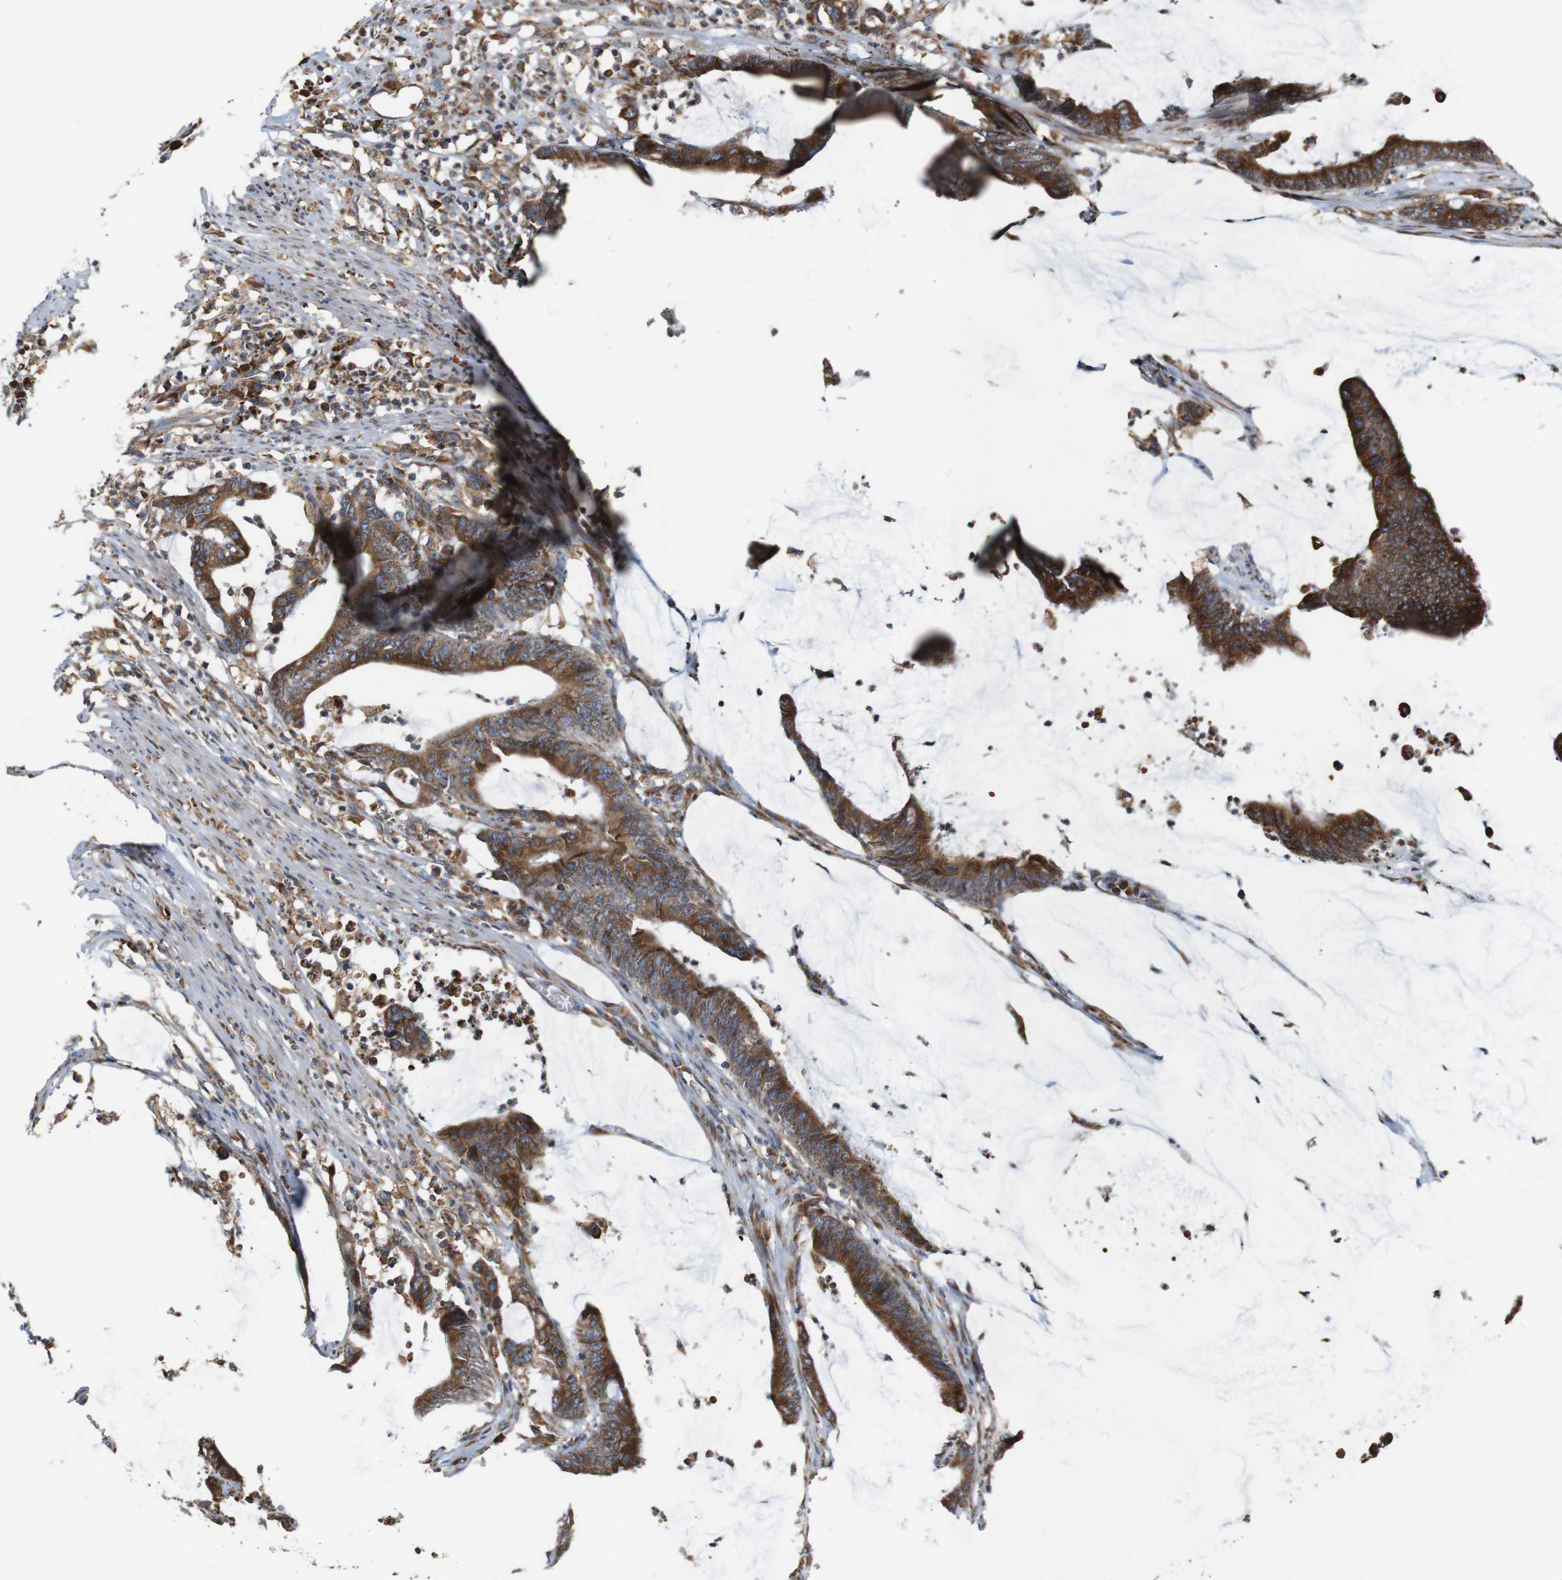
{"staining": {"intensity": "strong", "quantity": ">75%", "location": "cytoplasmic/membranous"}, "tissue": "colorectal cancer", "cell_type": "Tumor cells", "image_type": "cancer", "snomed": [{"axis": "morphology", "description": "Adenocarcinoma, NOS"}, {"axis": "topography", "description": "Rectum"}], "caption": "Adenocarcinoma (colorectal) stained with IHC displays strong cytoplasmic/membranous positivity in about >75% of tumor cells.", "gene": "UGGT1", "patient": {"sex": "female", "age": 66}}